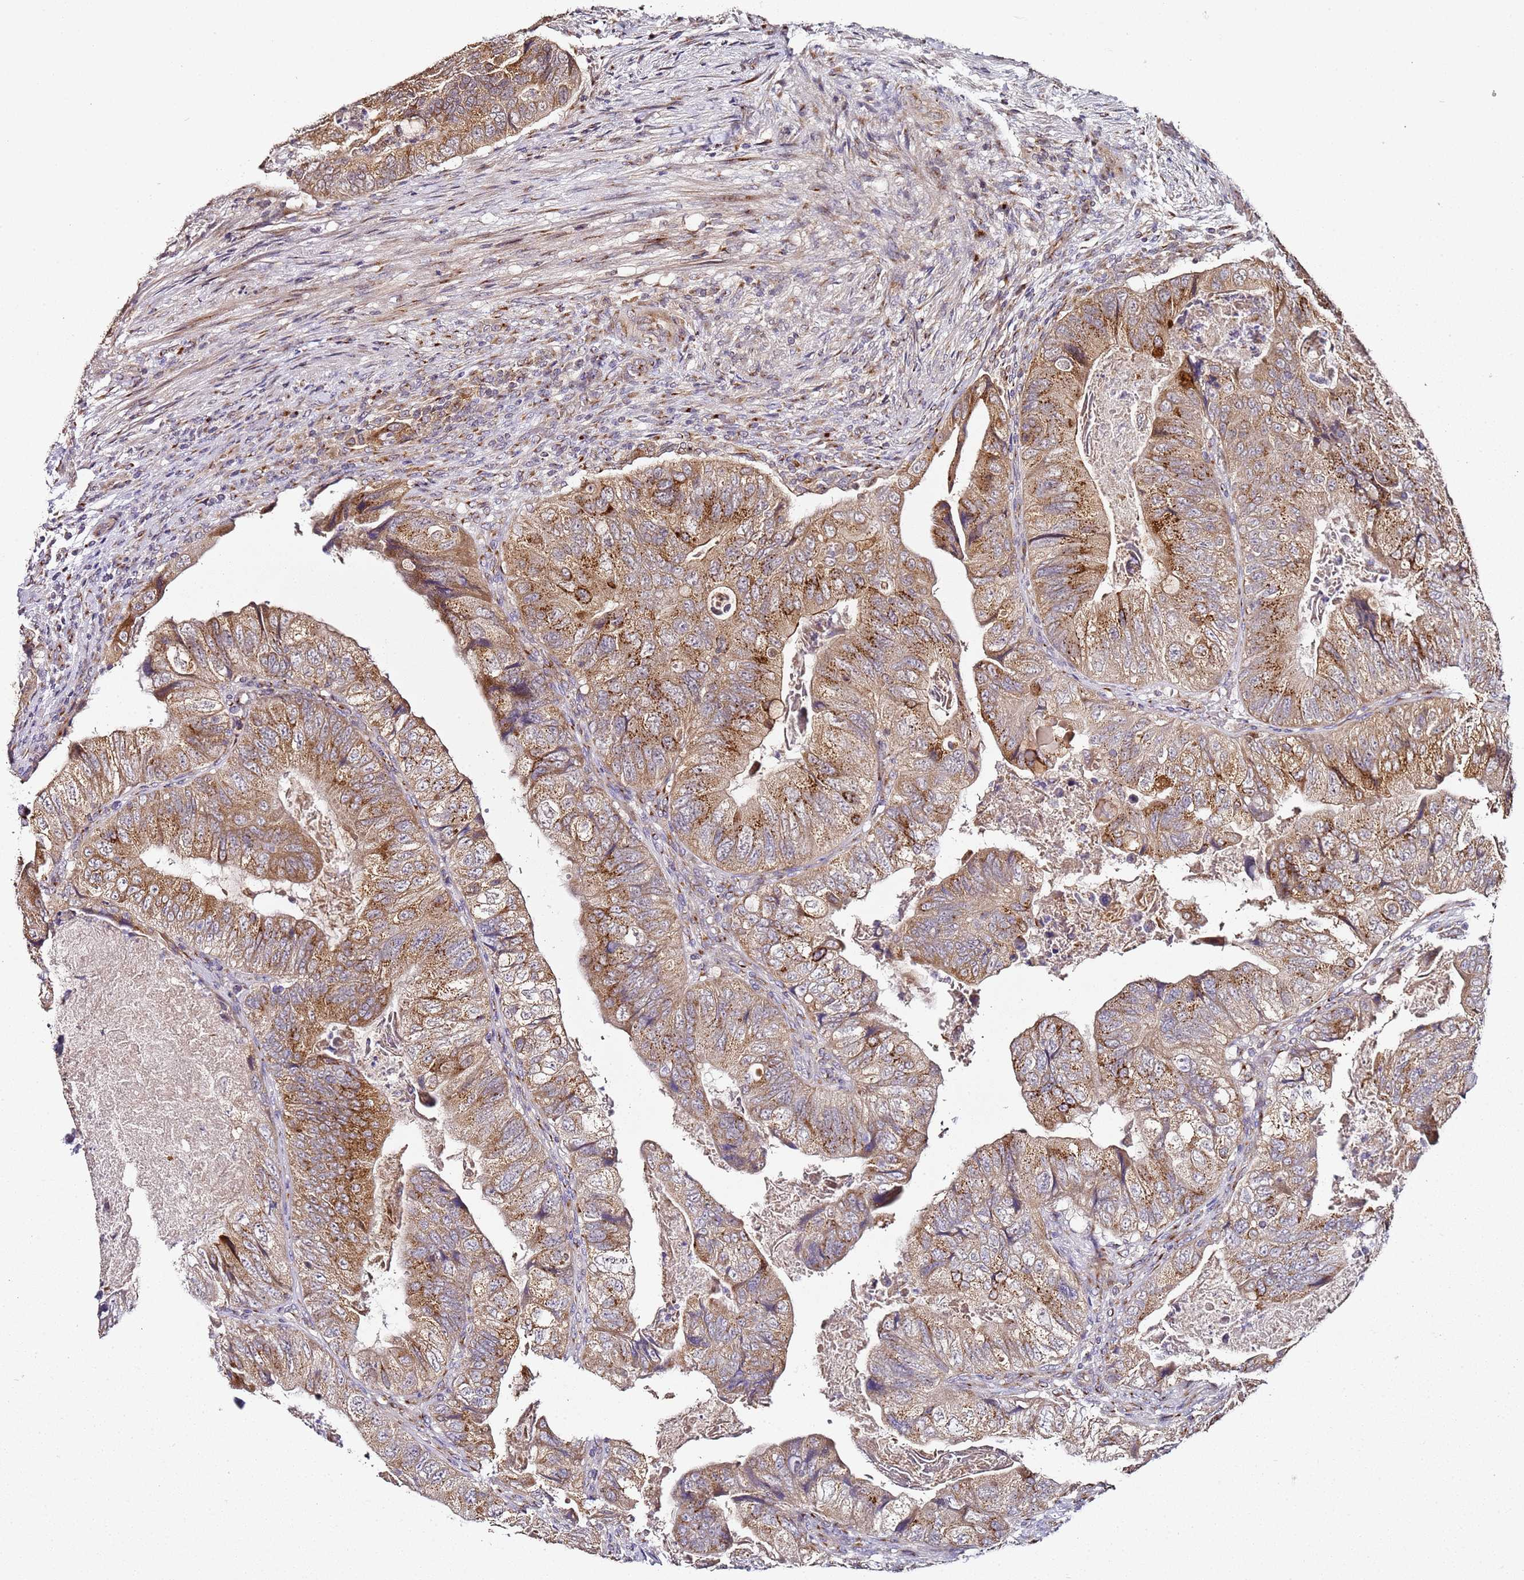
{"staining": {"intensity": "moderate", "quantity": ">75%", "location": "cytoplasmic/membranous"}, "tissue": "colorectal cancer", "cell_type": "Tumor cells", "image_type": "cancer", "snomed": [{"axis": "morphology", "description": "Adenocarcinoma, NOS"}, {"axis": "topography", "description": "Rectum"}], "caption": "Brown immunohistochemical staining in human adenocarcinoma (colorectal) reveals moderate cytoplasmic/membranous expression in approximately >75% of tumor cells.", "gene": "MRPL49", "patient": {"sex": "male", "age": 63}}